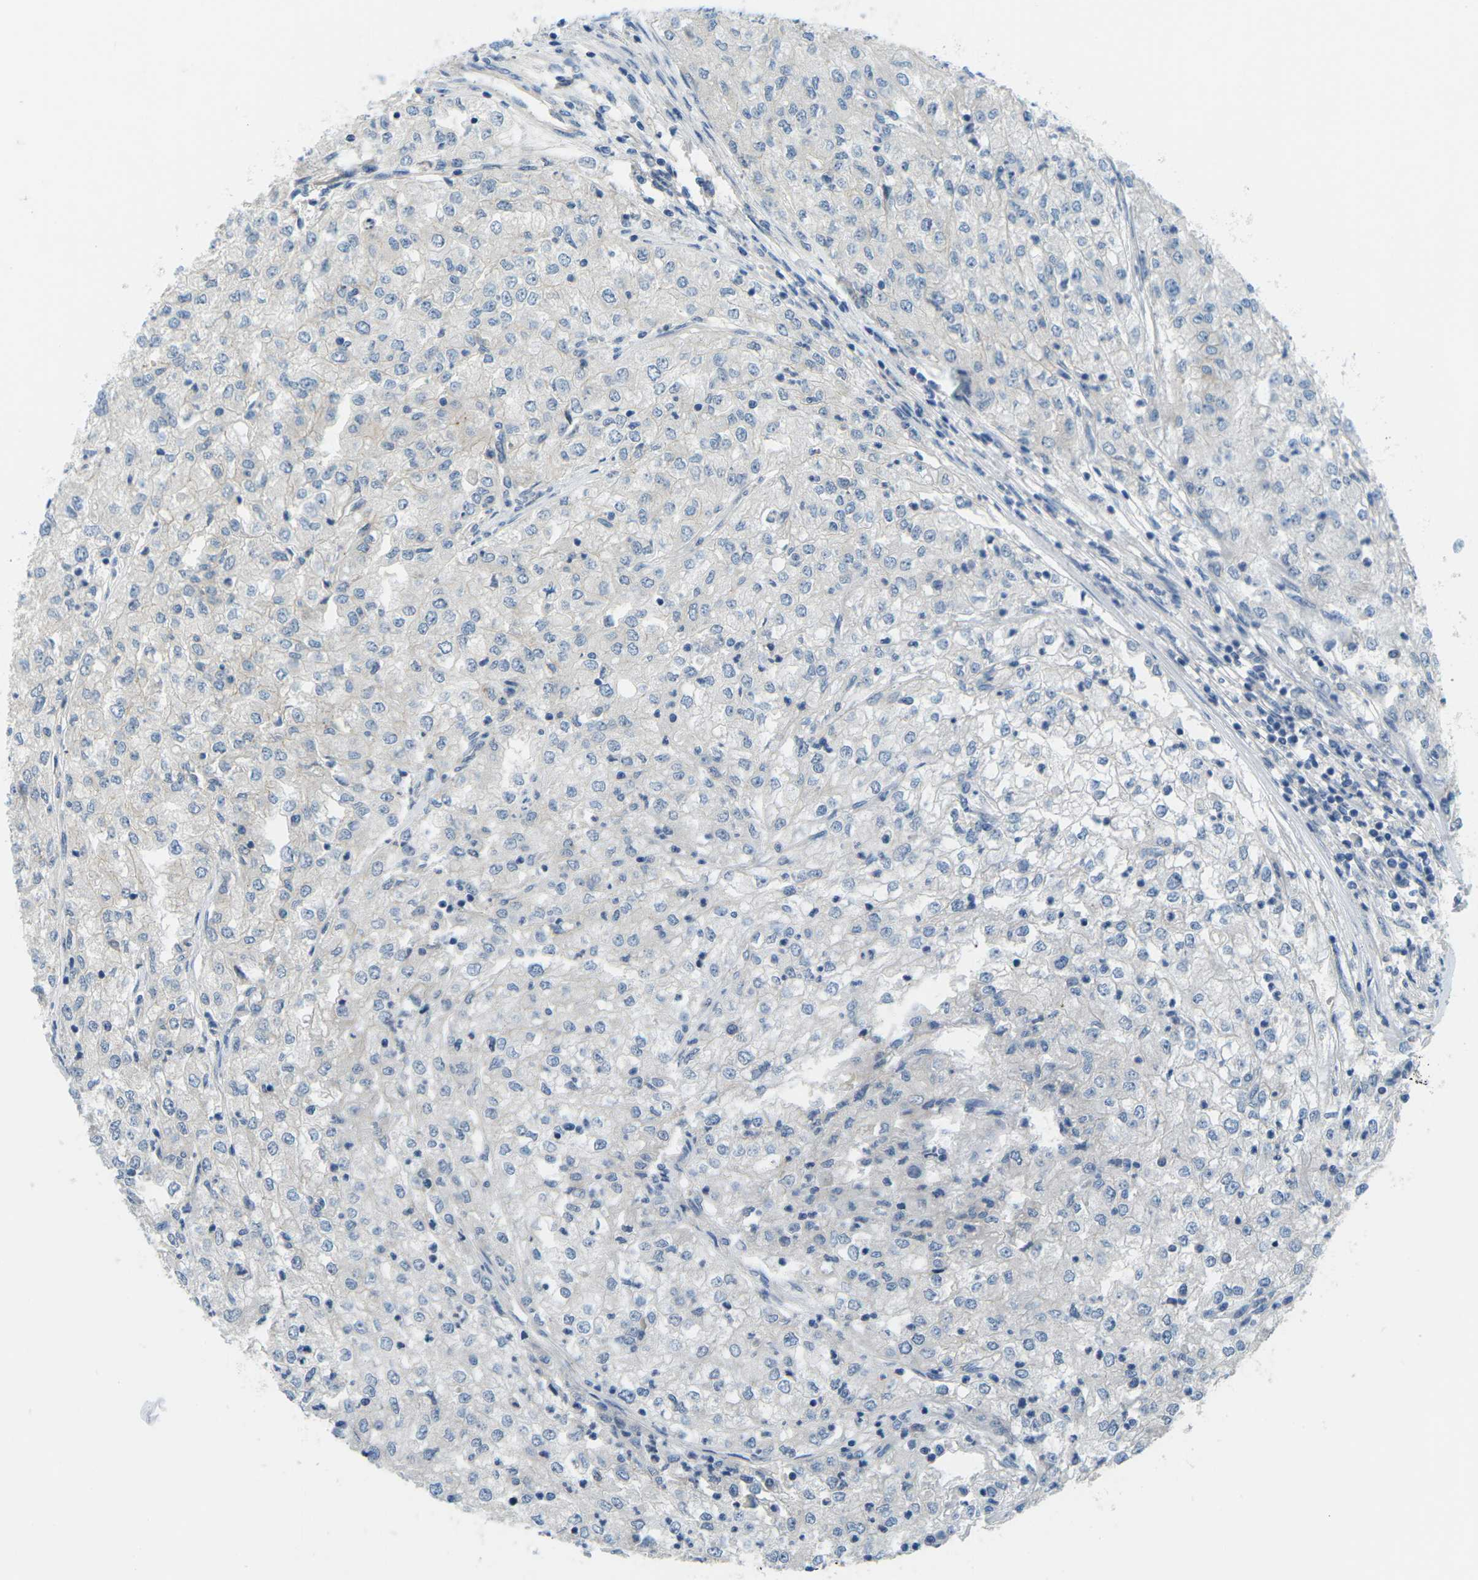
{"staining": {"intensity": "negative", "quantity": "none", "location": "none"}, "tissue": "renal cancer", "cell_type": "Tumor cells", "image_type": "cancer", "snomed": [{"axis": "morphology", "description": "Adenocarcinoma, NOS"}, {"axis": "topography", "description": "Kidney"}], "caption": "IHC histopathology image of adenocarcinoma (renal) stained for a protein (brown), which exhibits no staining in tumor cells. (Brightfield microscopy of DAB (3,3'-diaminobenzidine) IHC at high magnification).", "gene": "CTNND1", "patient": {"sex": "female", "age": 54}}